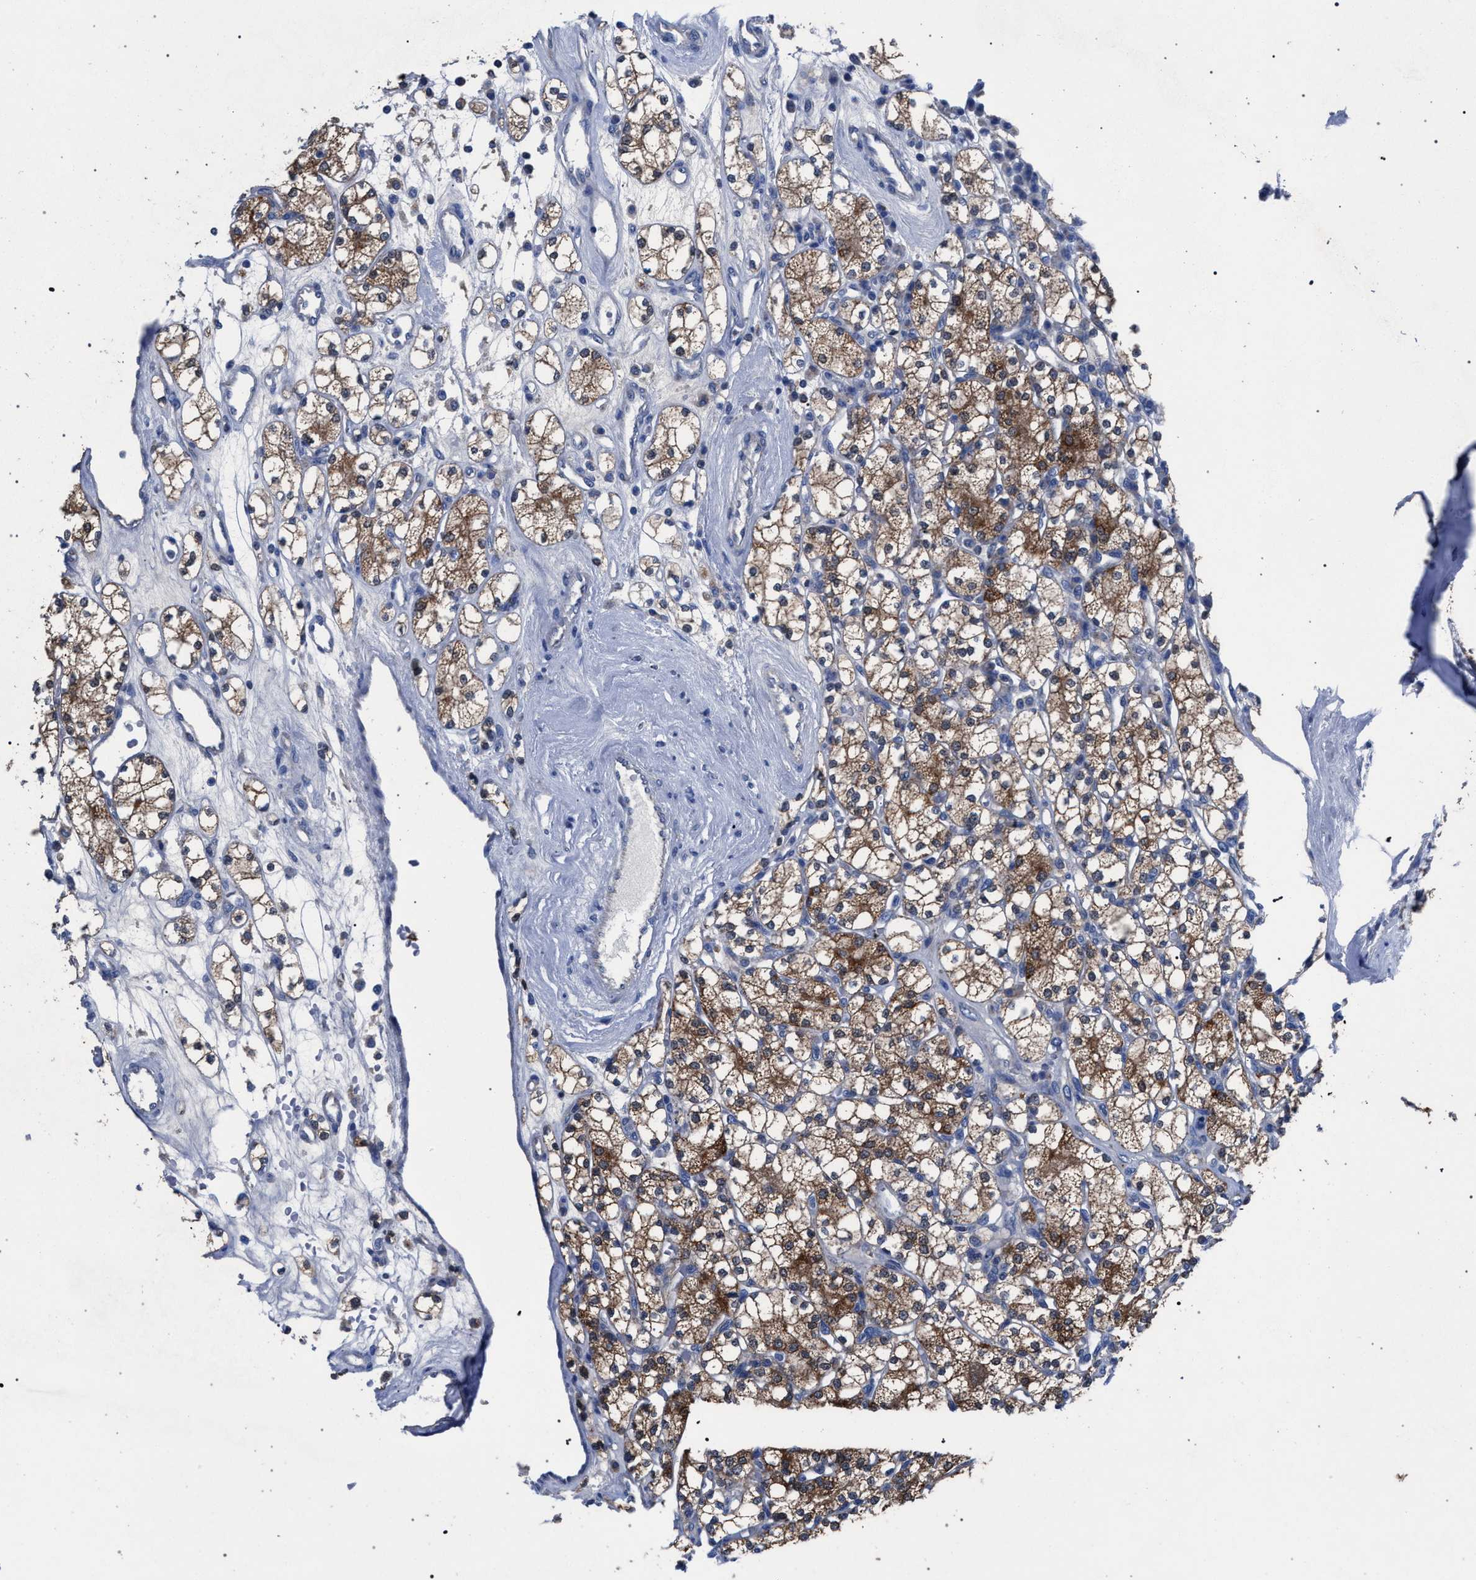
{"staining": {"intensity": "moderate", "quantity": ">75%", "location": "cytoplasmic/membranous"}, "tissue": "renal cancer", "cell_type": "Tumor cells", "image_type": "cancer", "snomed": [{"axis": "morphology", "description": "Adenocarcinoma, NOS"}, {"axis": "topography", "description": "Kidney"}], "caption": "The histopathology image displays a brown stain indicating the presence of a protein in the cytoplasmic/membranous of tumor cells in adenocarcinoma (renal).", "gene": "CRYZ", "patient": {"sex": "male", "age": 77}}